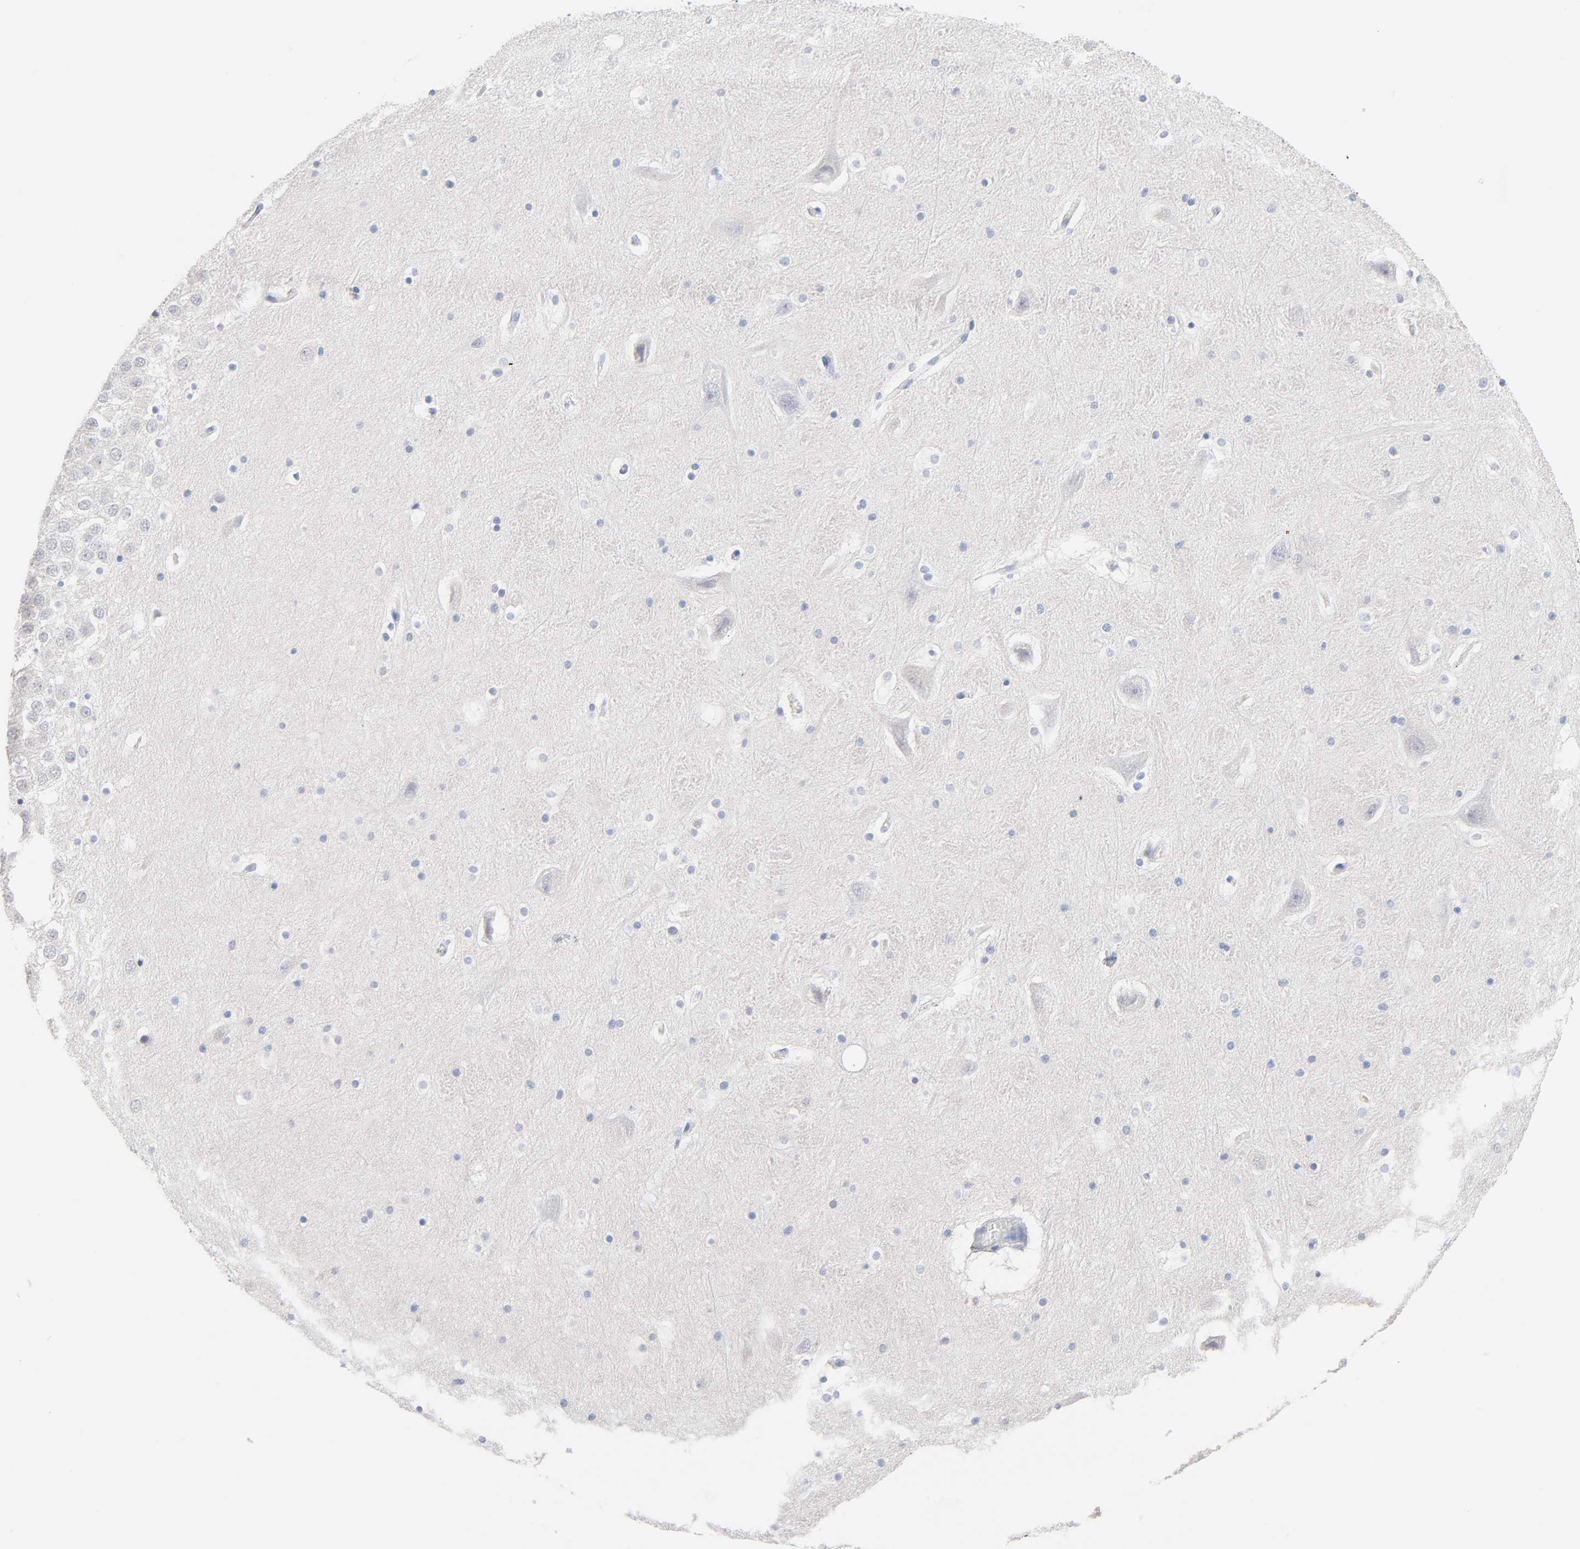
{"staining": {"intensity": "negative", "quantity": "none", "location": "none"}, "tissue": "hippocampus", "cell_type": "Glial cells", "image_type": "normal", "snomed": [{"axis": "morphology", "description": "Normal tissue, NOS"}, {"axis": "topography", "description": "Hippocampus"}], "caption": "Hippocampus stained for a protein using immunohistochemistry (IHC) demonstrates no positivity glial cells.", "gene": "MALT1", "patient": {"sex": "male", "age": 45}}